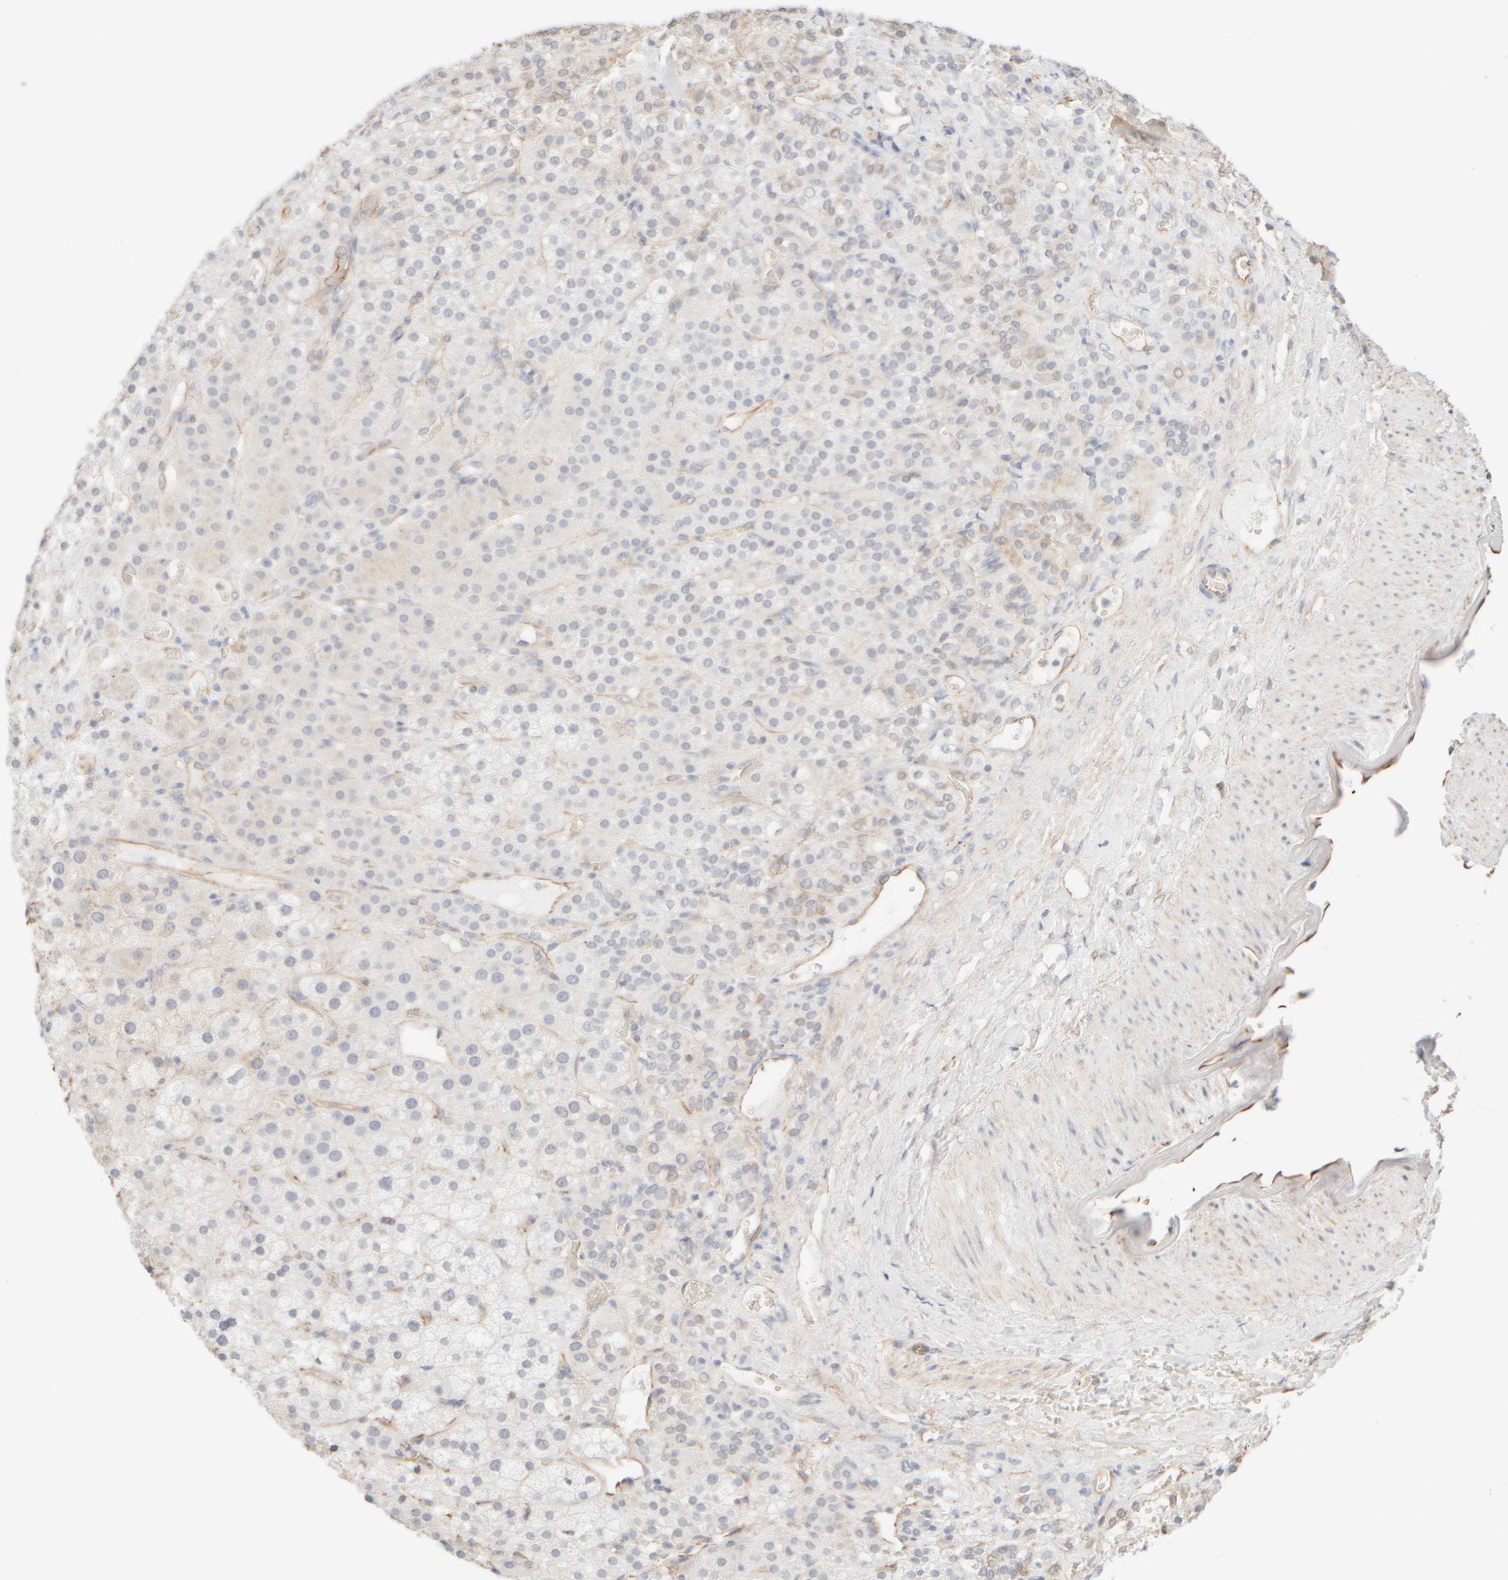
{"staining": {"intensity": "negative", "quantity": "none", "location": "none"}, "tissue": "adrenal gland", "cell_type": "Glandular cells", "image_type": "normal", "snomed": [{"axis": "morphology", "description": "Normal tissue, NOS"}, {"axis": "topography", "description": "Adrenal gland"}], "caption": "Glandular cells show no significant protein expression in normal adrenal gland. (Stains: DAB (3,3'-diaminobenzidine) IHC with hematoxylin counter stain, Microscopy: brightfield microscopy at high magnification).", "gene": "KRT15", "patient": {"sex": "male", "age": 57}}